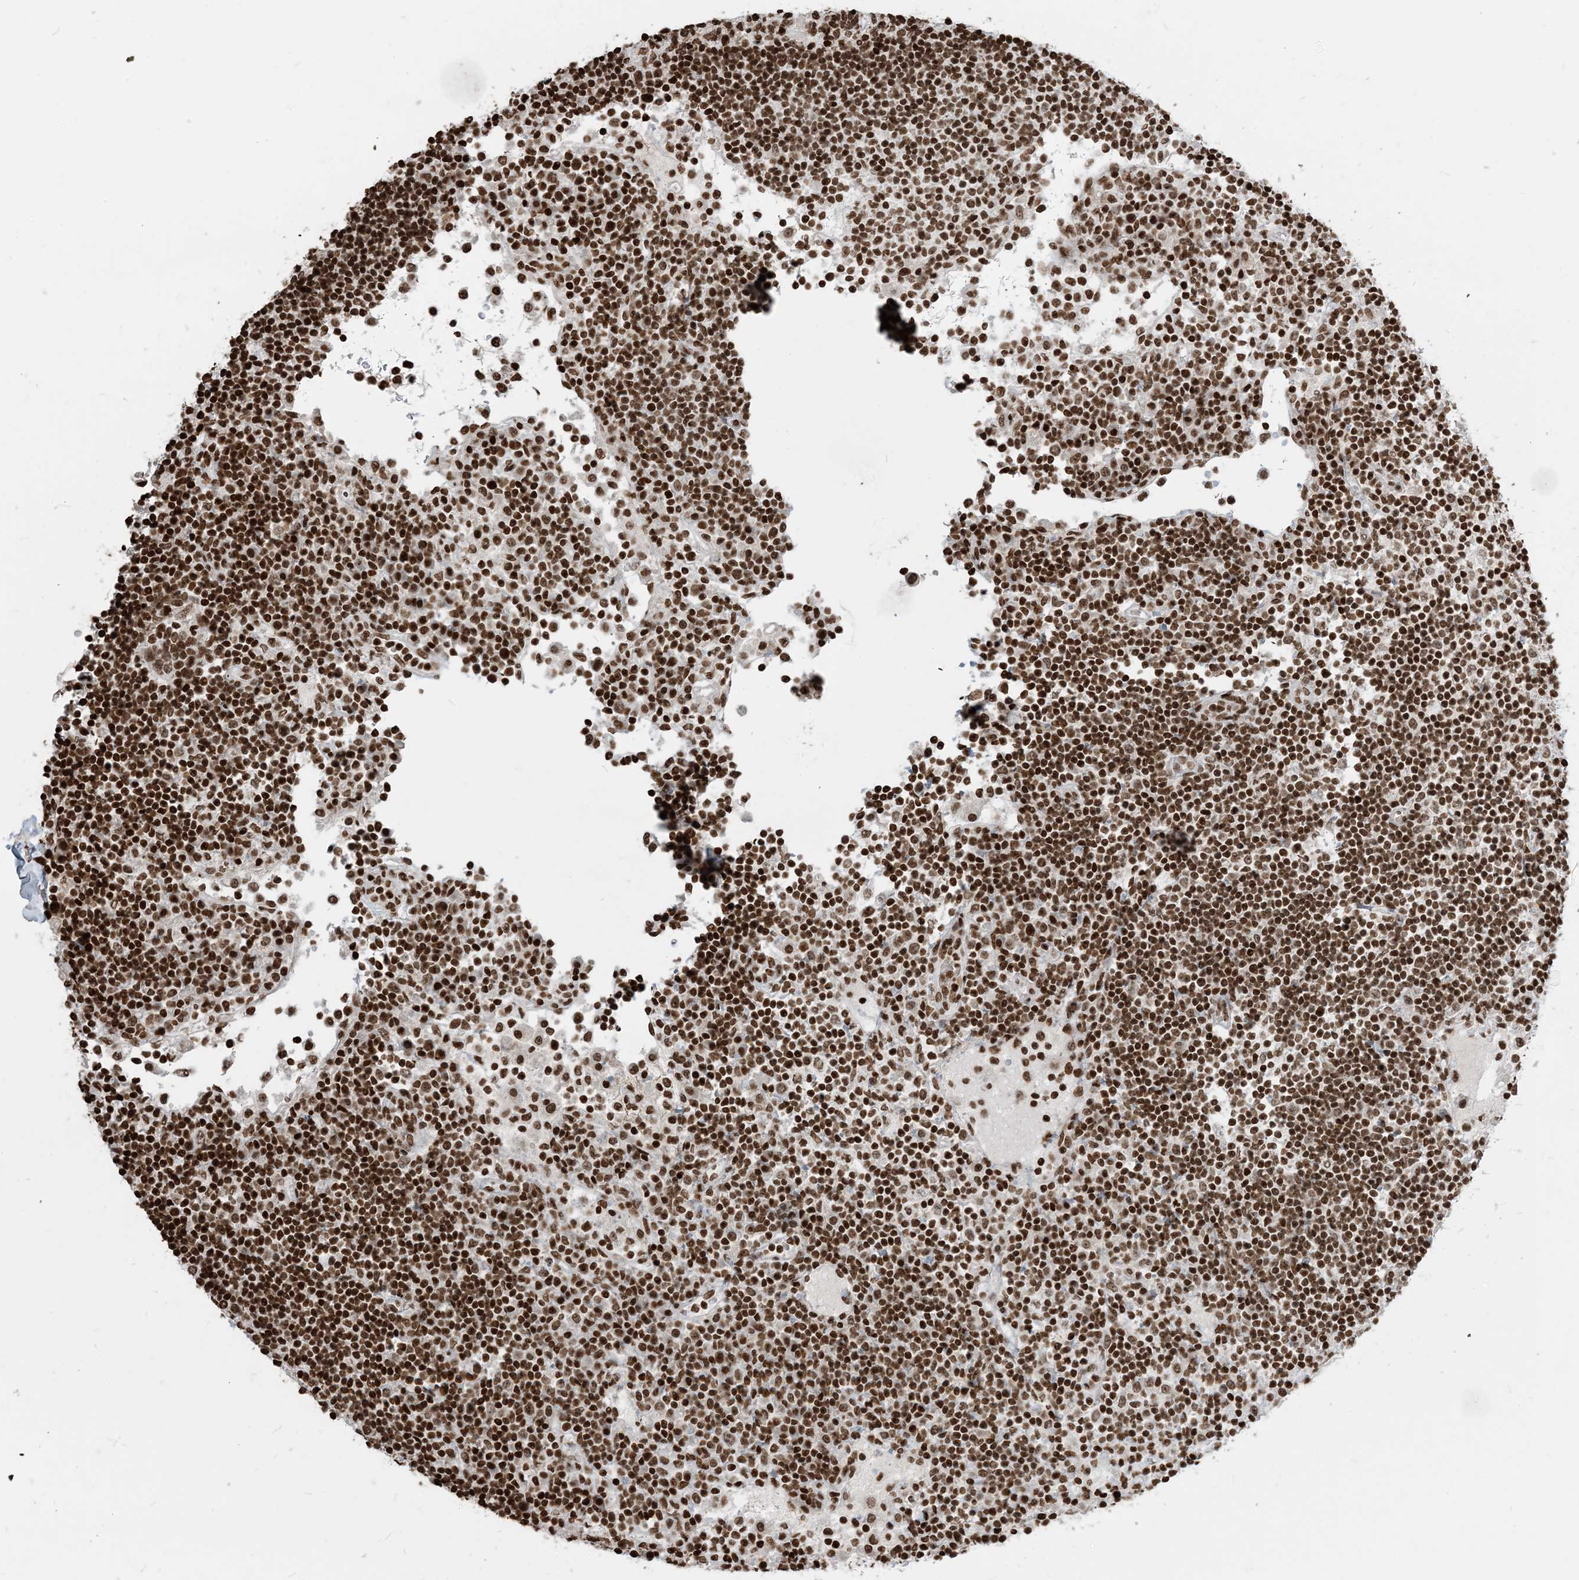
{"staining": {"intensity": "strong", "quantity": ">75%", "location": "nuclear"}, "tissue": "lymph node", "cell_type": "Non-germinal center cells", "image_type": "normal", "snomed": [{"axis": "morphology", "description": "Normal tissue, NOS"}, {"axis": "topography", "description": "Lymph node"}], "caption": "Protein staining exhibits strong nuclear positivity in approximately >75% of non-germinal center cells in normal lymph node. Using DAB (brown) and hematoxylin (blue) stains, captured at high magnification using brightfield microscopy.", "gene": "H3", "patient": {"sex": "female", "age": 53}}